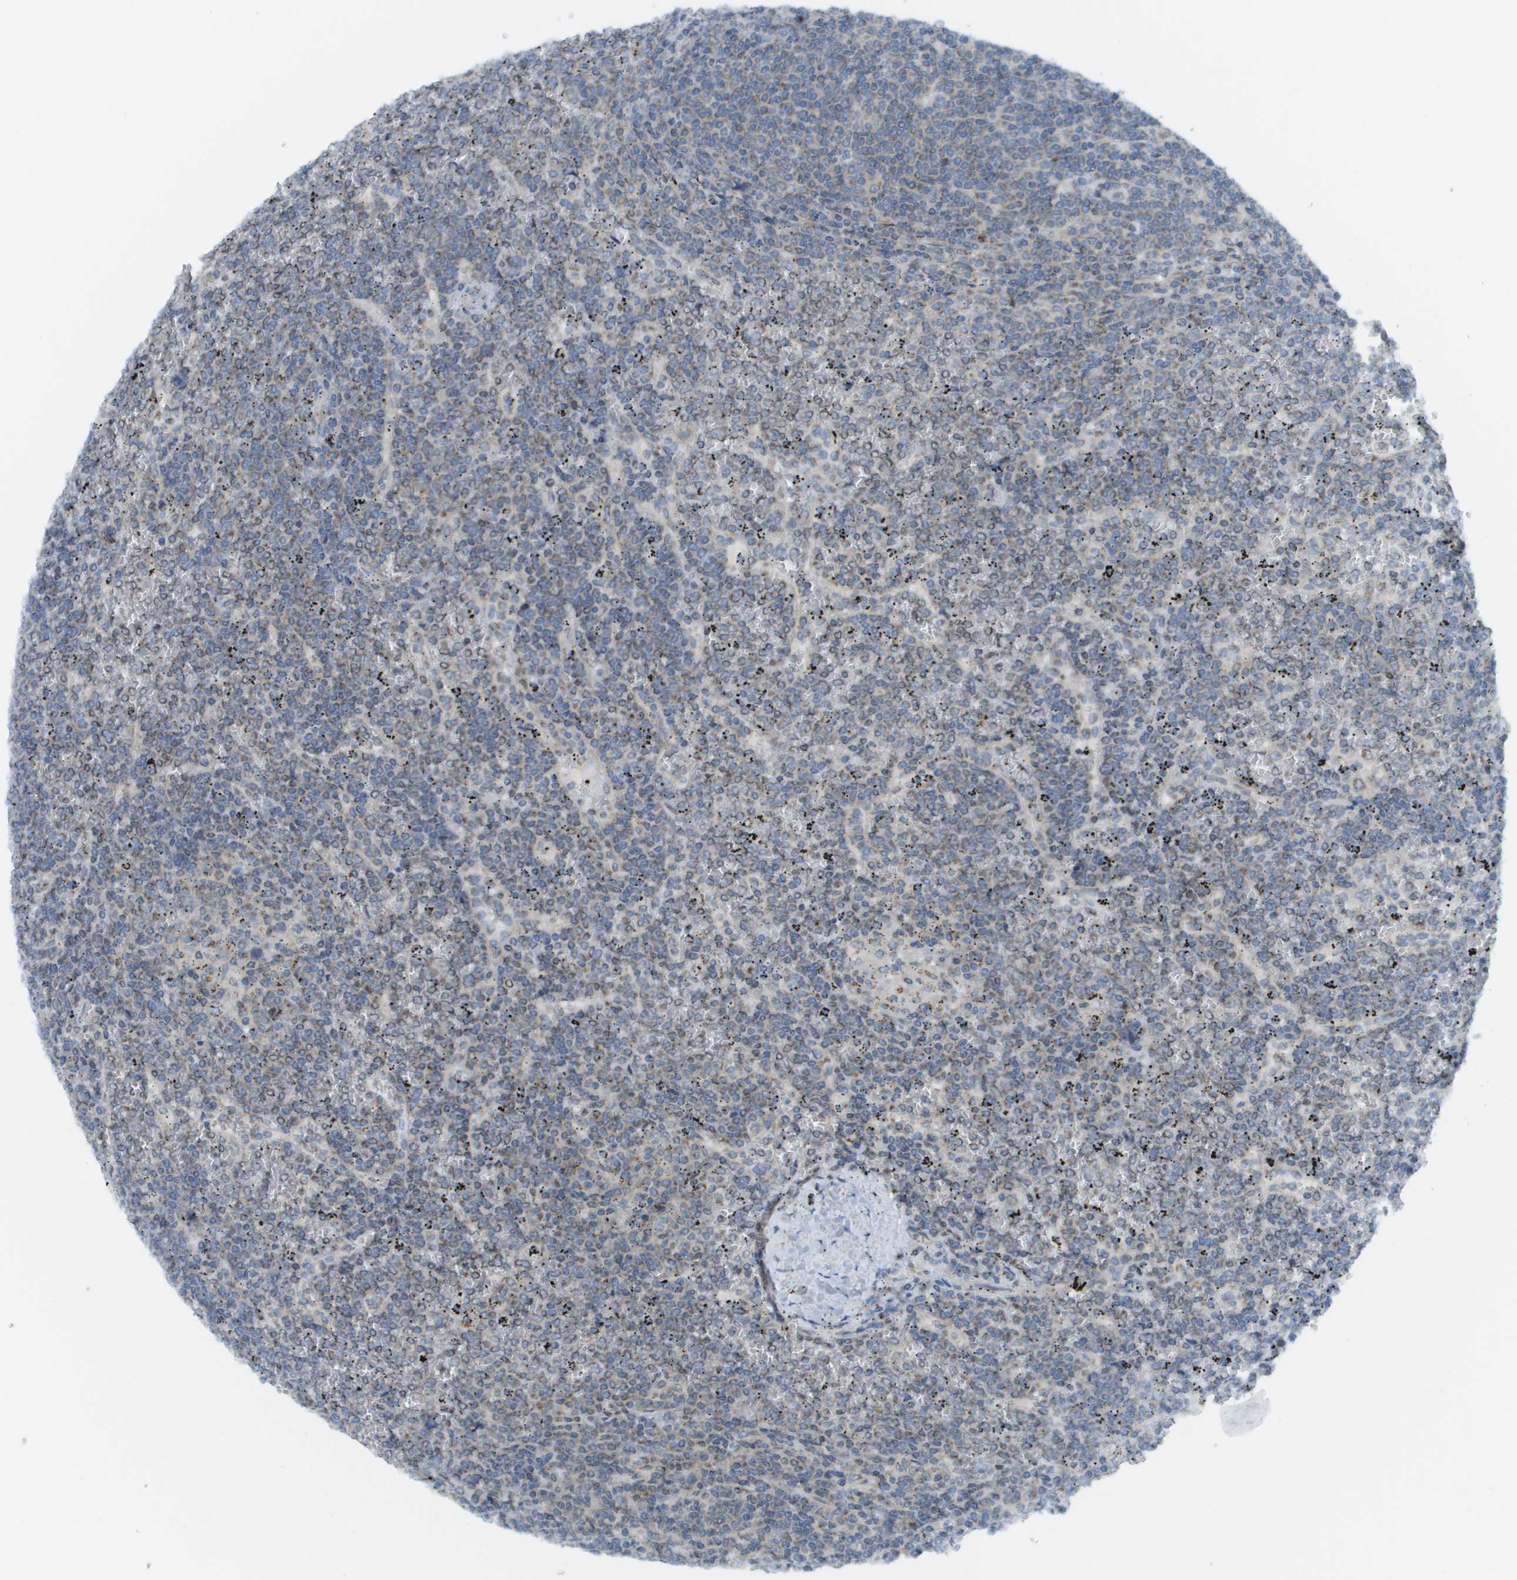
{"staining": {"intensity": "weak", "quantity": "25%-75%", "location": "cytoplasmic/membranous"}, "tissue": "lymphoma", "cell_type": "Tumor cells", "image_type": "cancer", "snomed": [{"axis": "morphology", "description": "Malignant lymphoma, non-Hodgkin's type, Low grade"}, {"axis": "topography", "description": "Spleen"}], "caption": "The histopathology image displays immunohistochemical staining of low-grade malignant lymphoma, non-Hodgkin's type. There is weak cytoplasmic/membranous expression is present in approximately 25%-75% of tumor cells.", "gene": "EVC", "patient": {"sex": "female", "age": 19}}